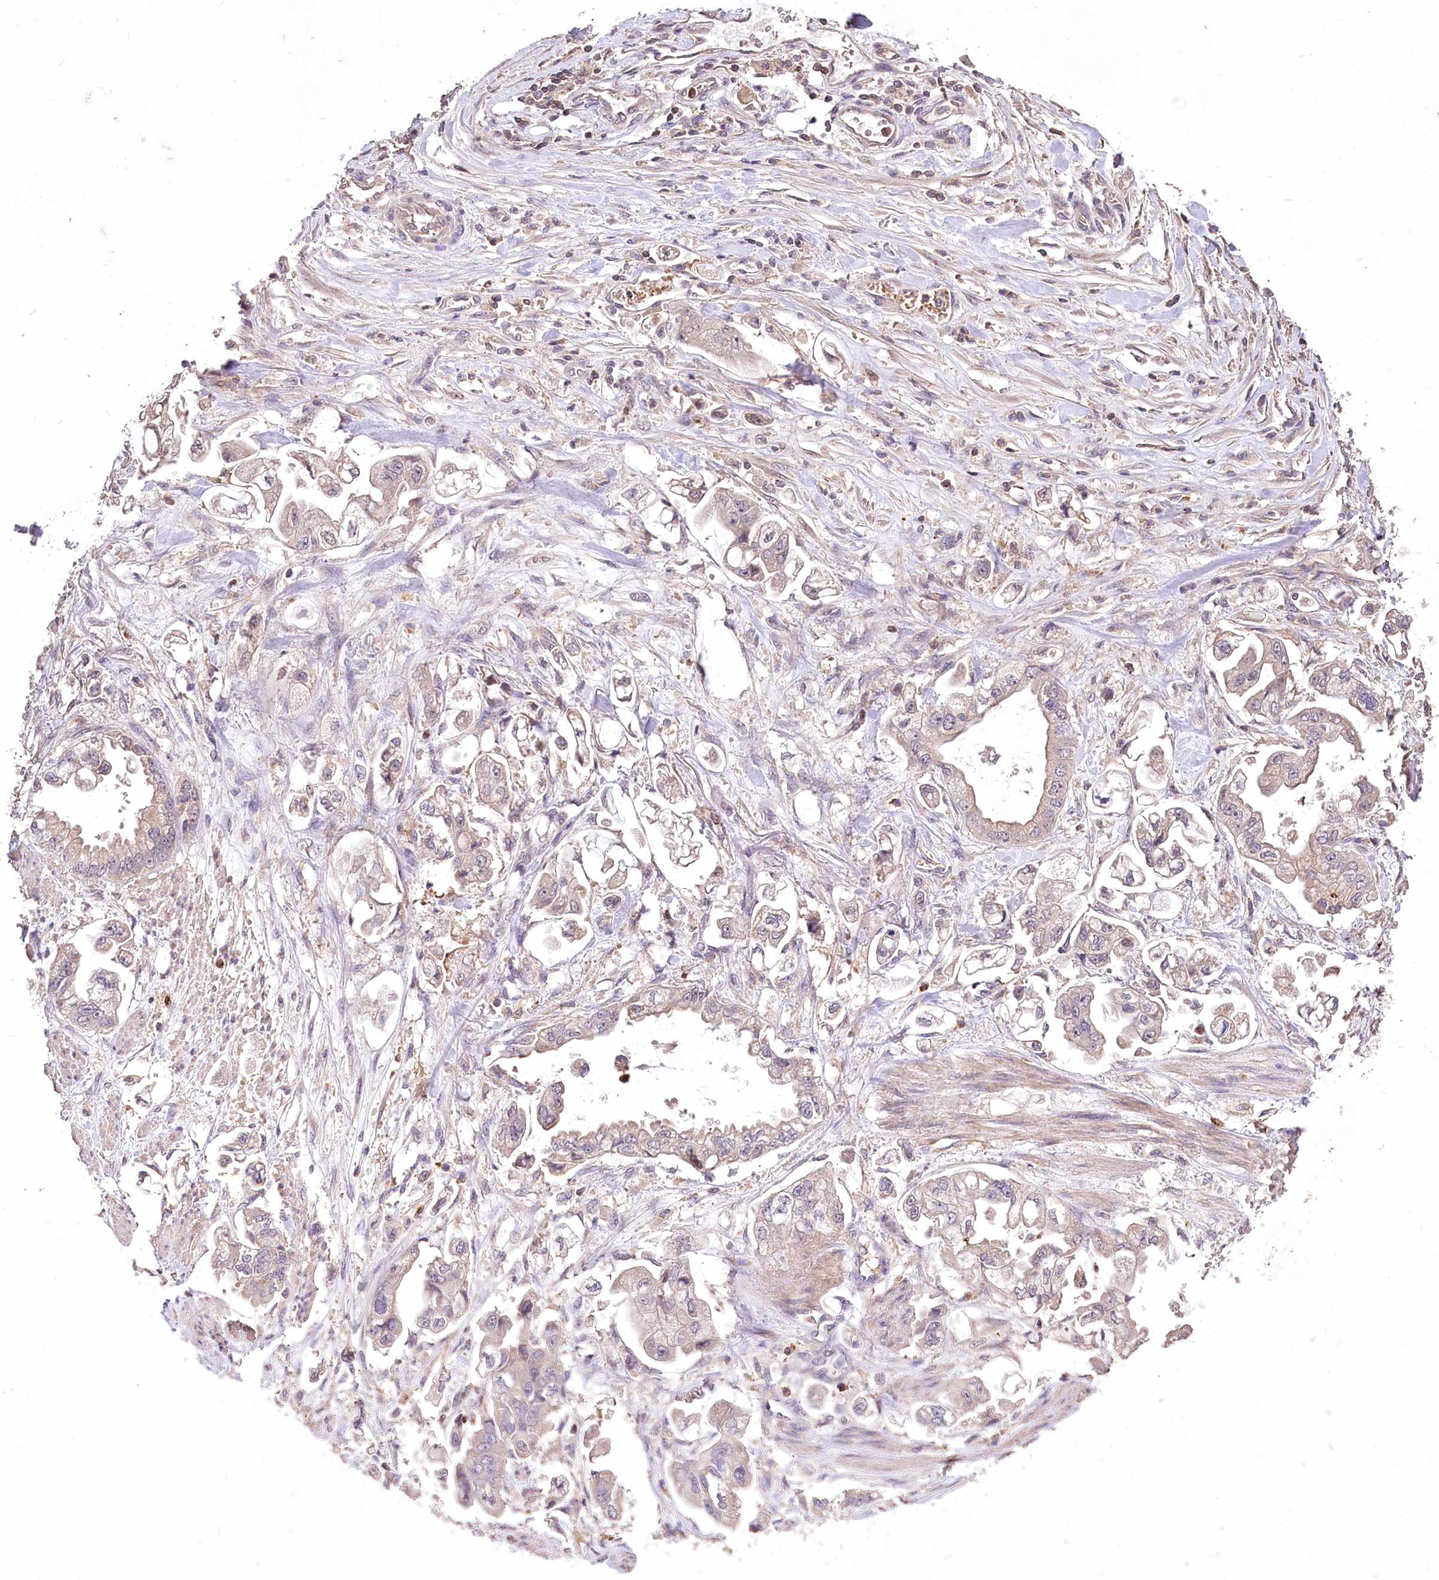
{"staining": {"intensity": "negative", "quantity": "none", "location": "none"}, "tissue": "stomach cancer", "cell_type": "Tumor cells", "image_type": "cancer", "snomed": [{"axis": "morphology", "description": "Adenocarcinoma, NOS"}, {"axis": "topography", "description": "Stomach"}], "caption": "IHC histopathology image of stomach adenocarcinoma stained for a protein (brown), which displays no staining in tumor cells. (DAB immunohistochemistry visualized using brightfield microscopy, high magnification).", "gene": "SERGEF", "patient": {"sex": "male", "age": 62}}